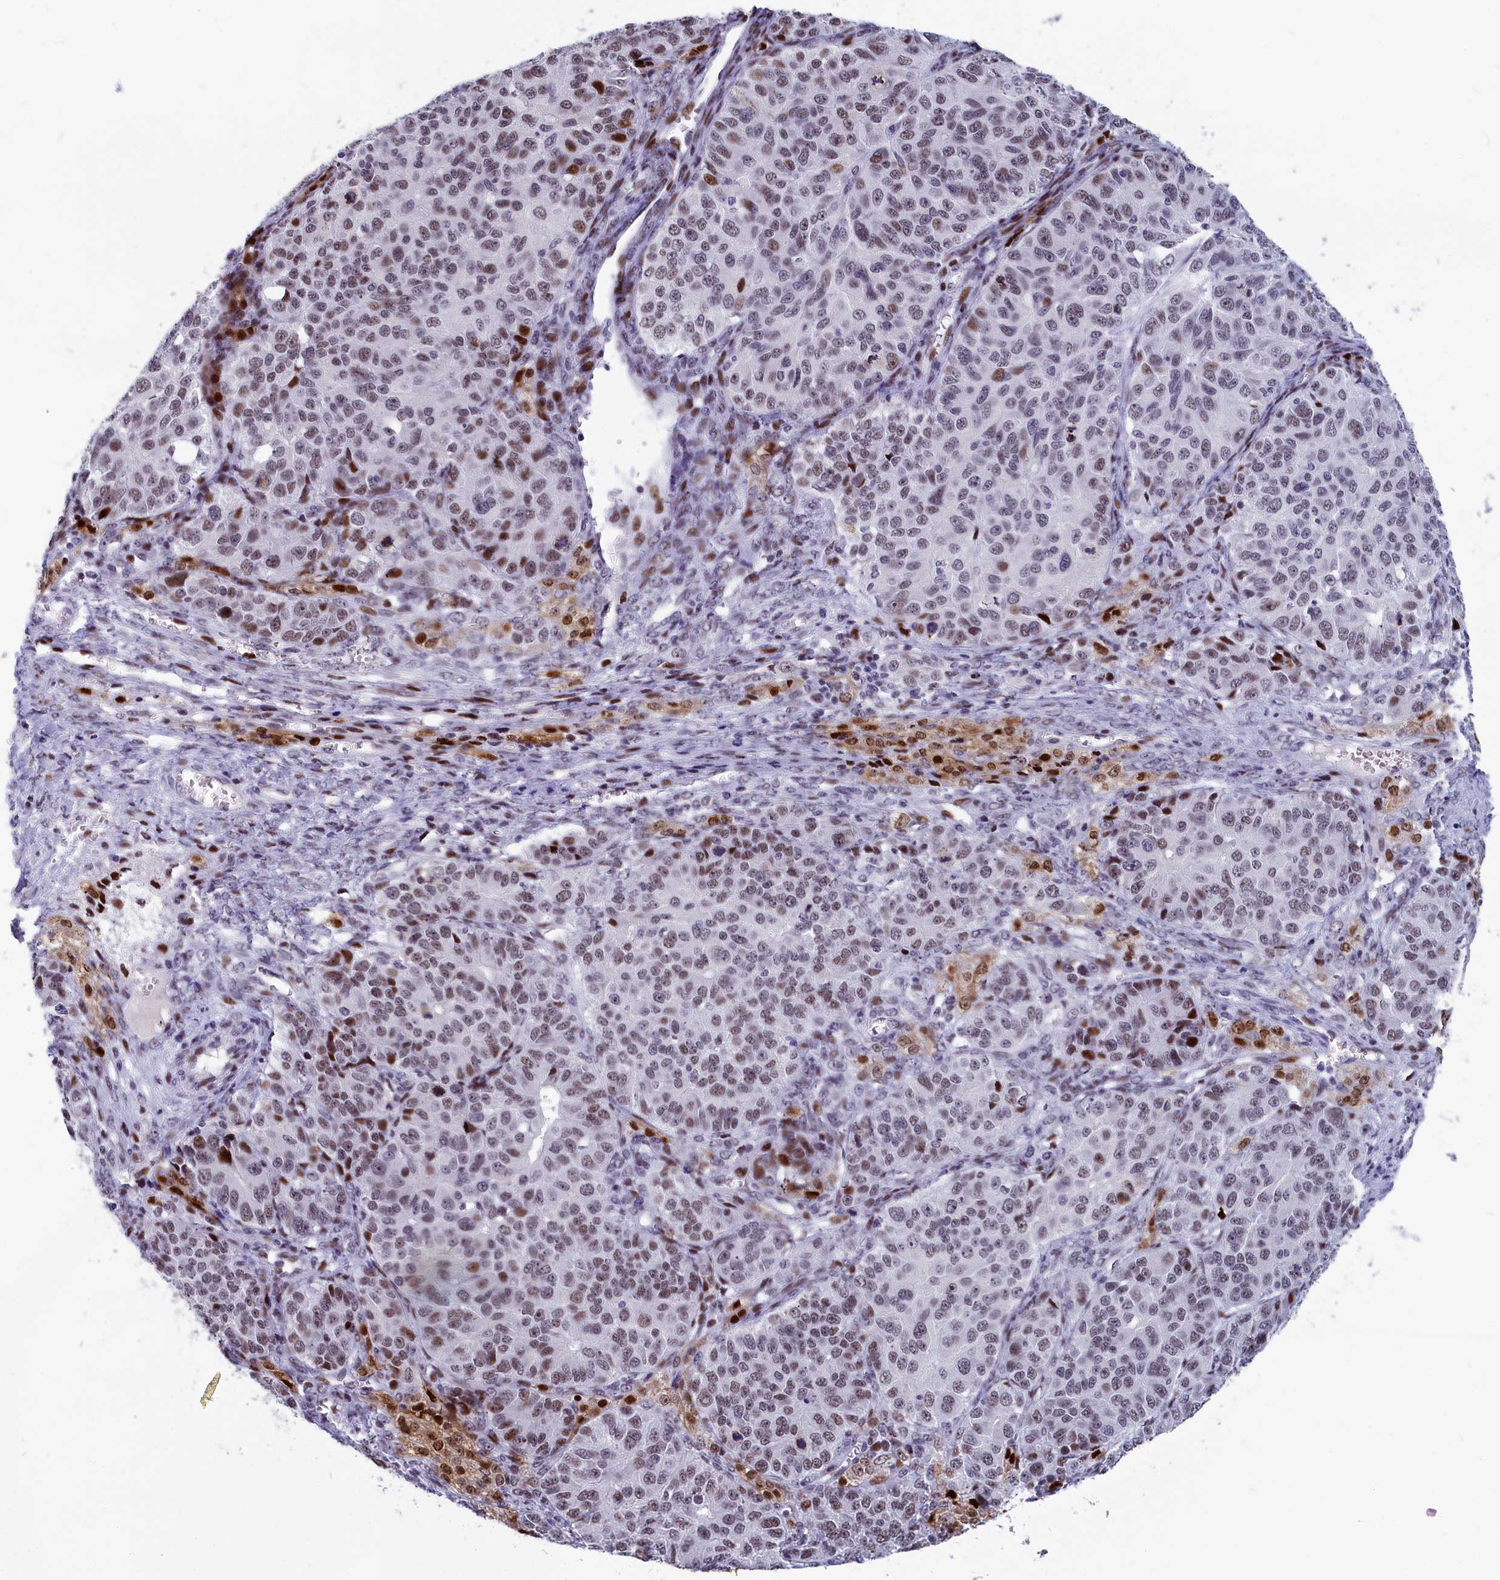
{"staining": {"intensity": "weak", "quantity": ">75%", "location": "nuclear"}, "tissue": "ovarian cancer", "cell_type": "Tumor cells", "image_type": "cancer", "snomed": [{"axis": "morphology", "description": "Carcinoma, endometroid"}, {"axis": "topography", "description": "Ovary"}], "caption": "Immunohistochemistry photomicrograph of neoplastic tissue: ovarian cancer (endometroid carcinoma) stained using IHC shows low levels of weak protein expression localized specifically in the nuclear of tumor cells, appearing as a nuclear brown color.", "gene": "NSA2", "patient": {"sex": "female", "age": 51}}